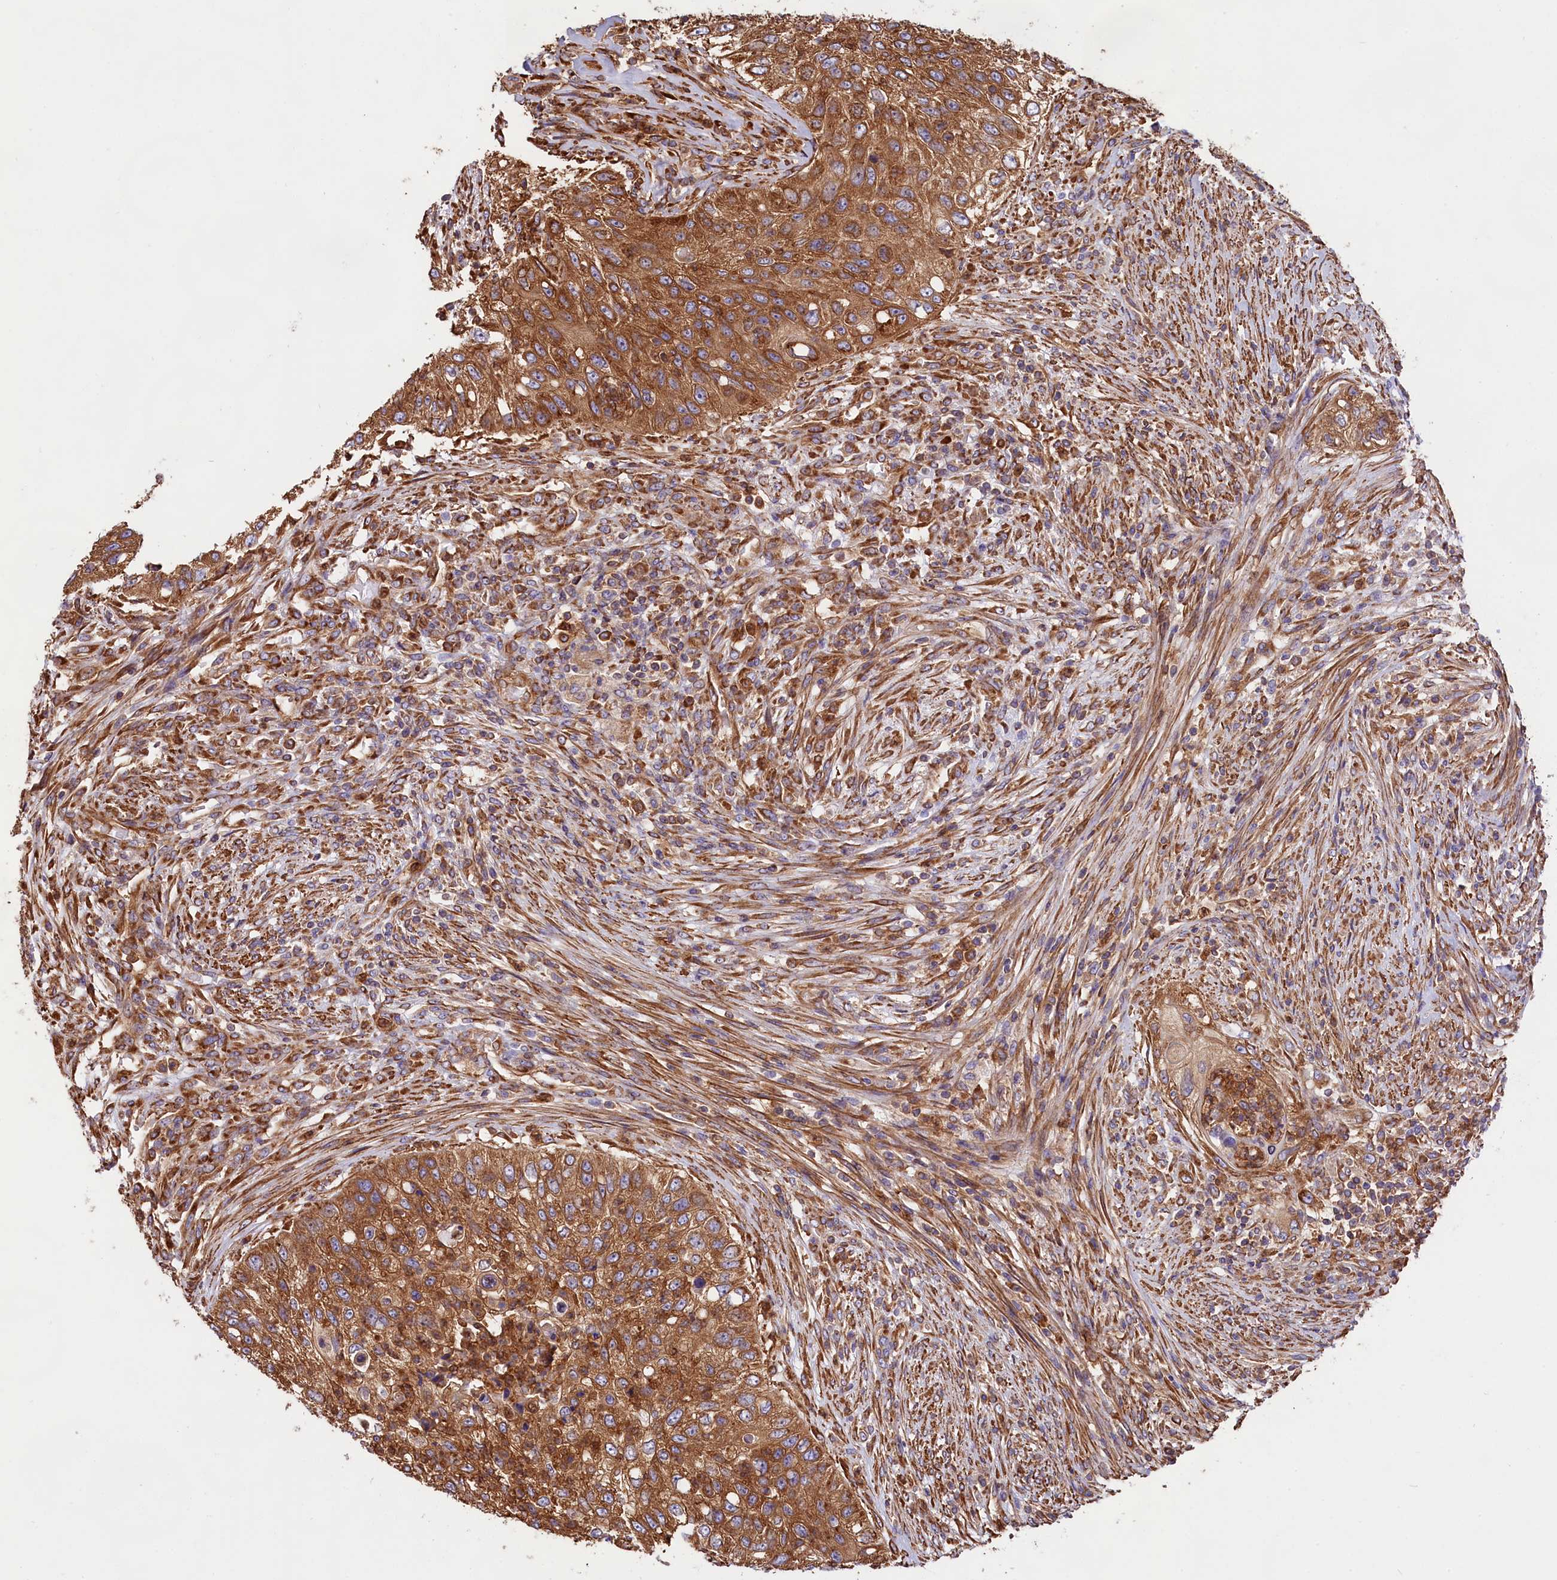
{"staining": {"intensity": "strong", "quantity": ">75%", "location": "cytoplasmic/membranous"}, "tissue": "urothelial cancer", "cell_type": "Tumor cells", "image_type": "cancer", "snomed": [{"axis": "morphology", "description": "Urothelial carcinoma, High grade"}, {"axis": "topography", "description": "Urinary bladder"}], "caption": "This image reveals urothelial carcinoma (high-grade) stained with IHC to label a protein in brown. The cytoplasmic/membranous of tumor cells show strong positivity for the protein. Nuclei are counter-stained blue.", "gene": "GYS1", "patient": {"sex": "female", "age": 60}}